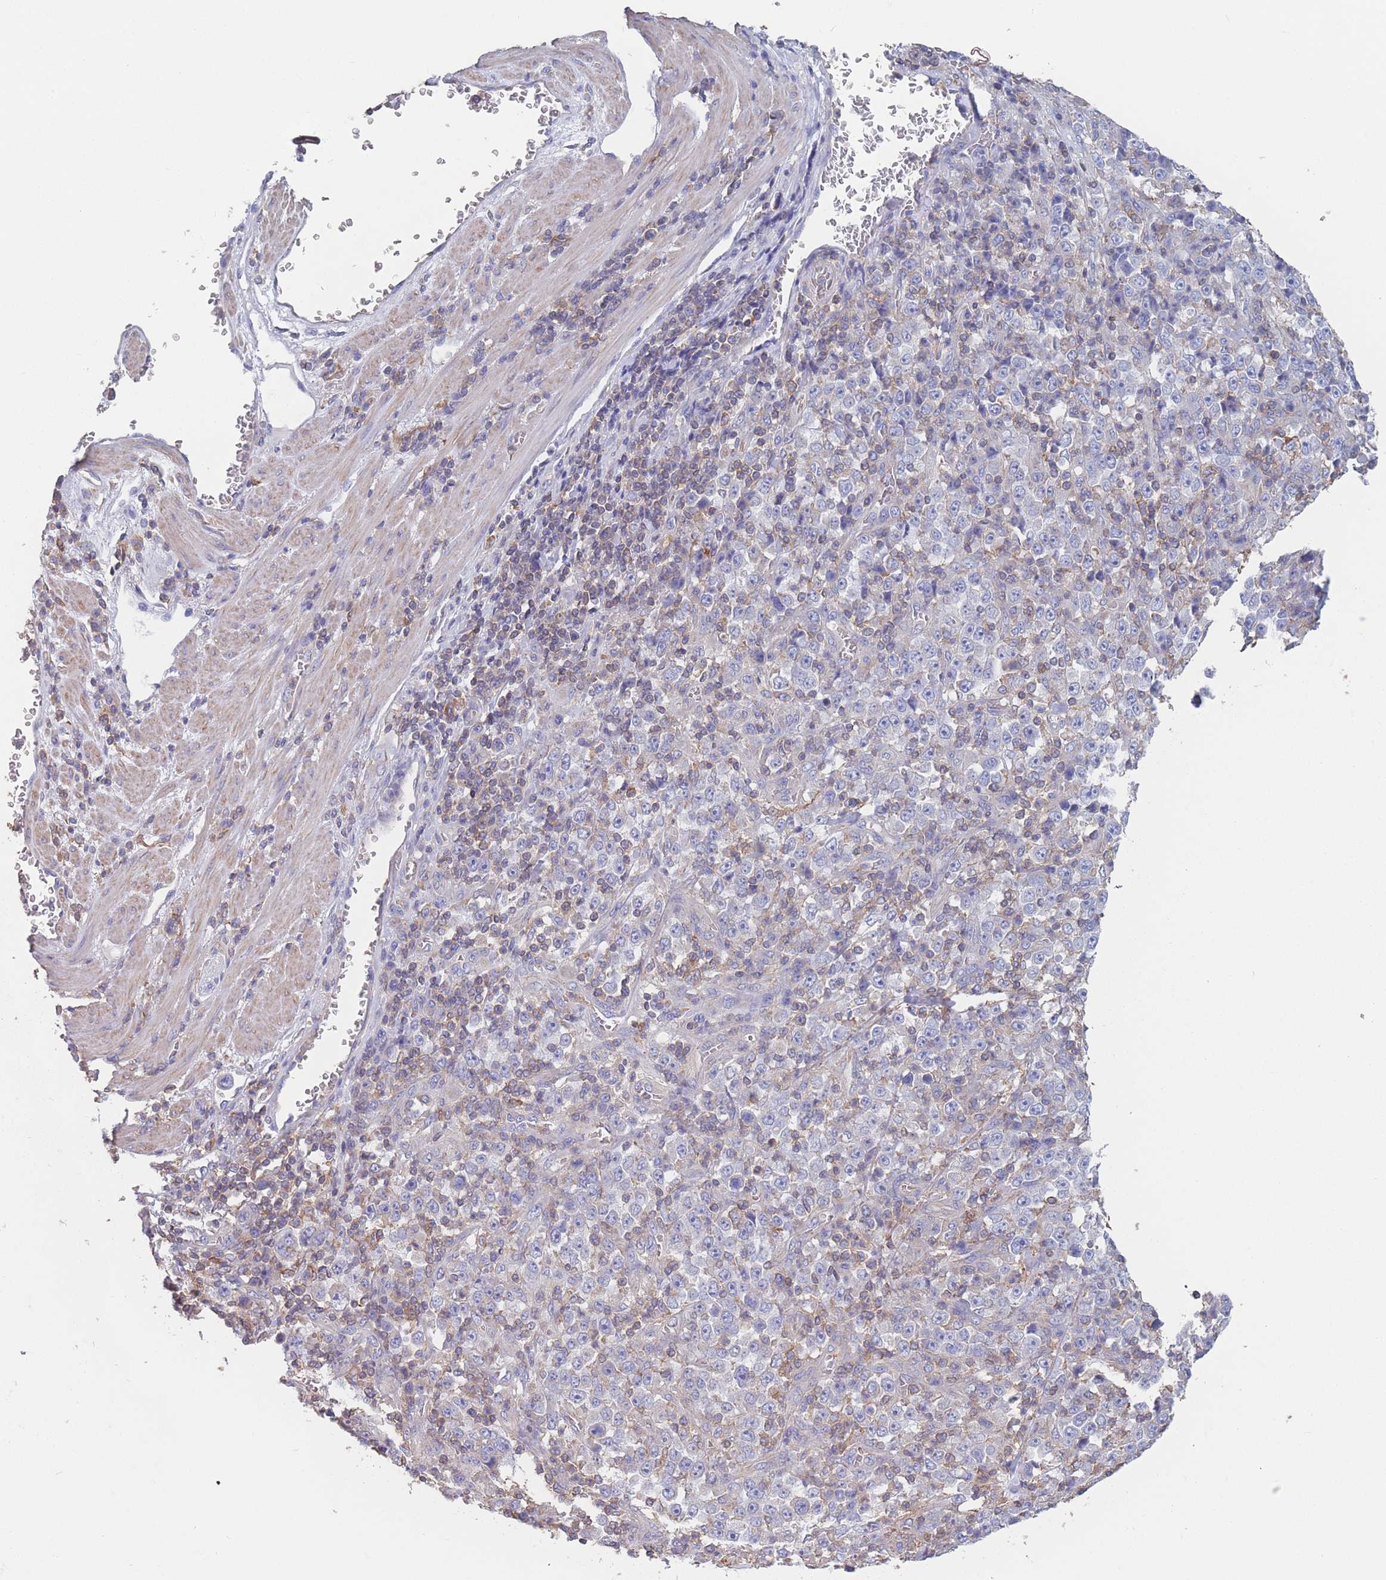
{"staining": {"intensity": "negative", "quantity": "none", "location": "none"}, "tissue": "stomach cancer", "cell_type": "Tumor cells", "image_type": "cancer", "snomed": [{"axis": "morphology", "description": "Normal tissue, NOS"}, {"axis": "morphology", "description": "Adenocarcinoma, NOS"}, {"axis": "topography", "description": "Stomach, upper"}, {"axis": "topography", "description": "Stomach"}], "caption": "An image of human stomach cancer is negative for staining in tumor cells.", "gene": "ADH1A", "patient": {"sex": "male", "age": 59}}